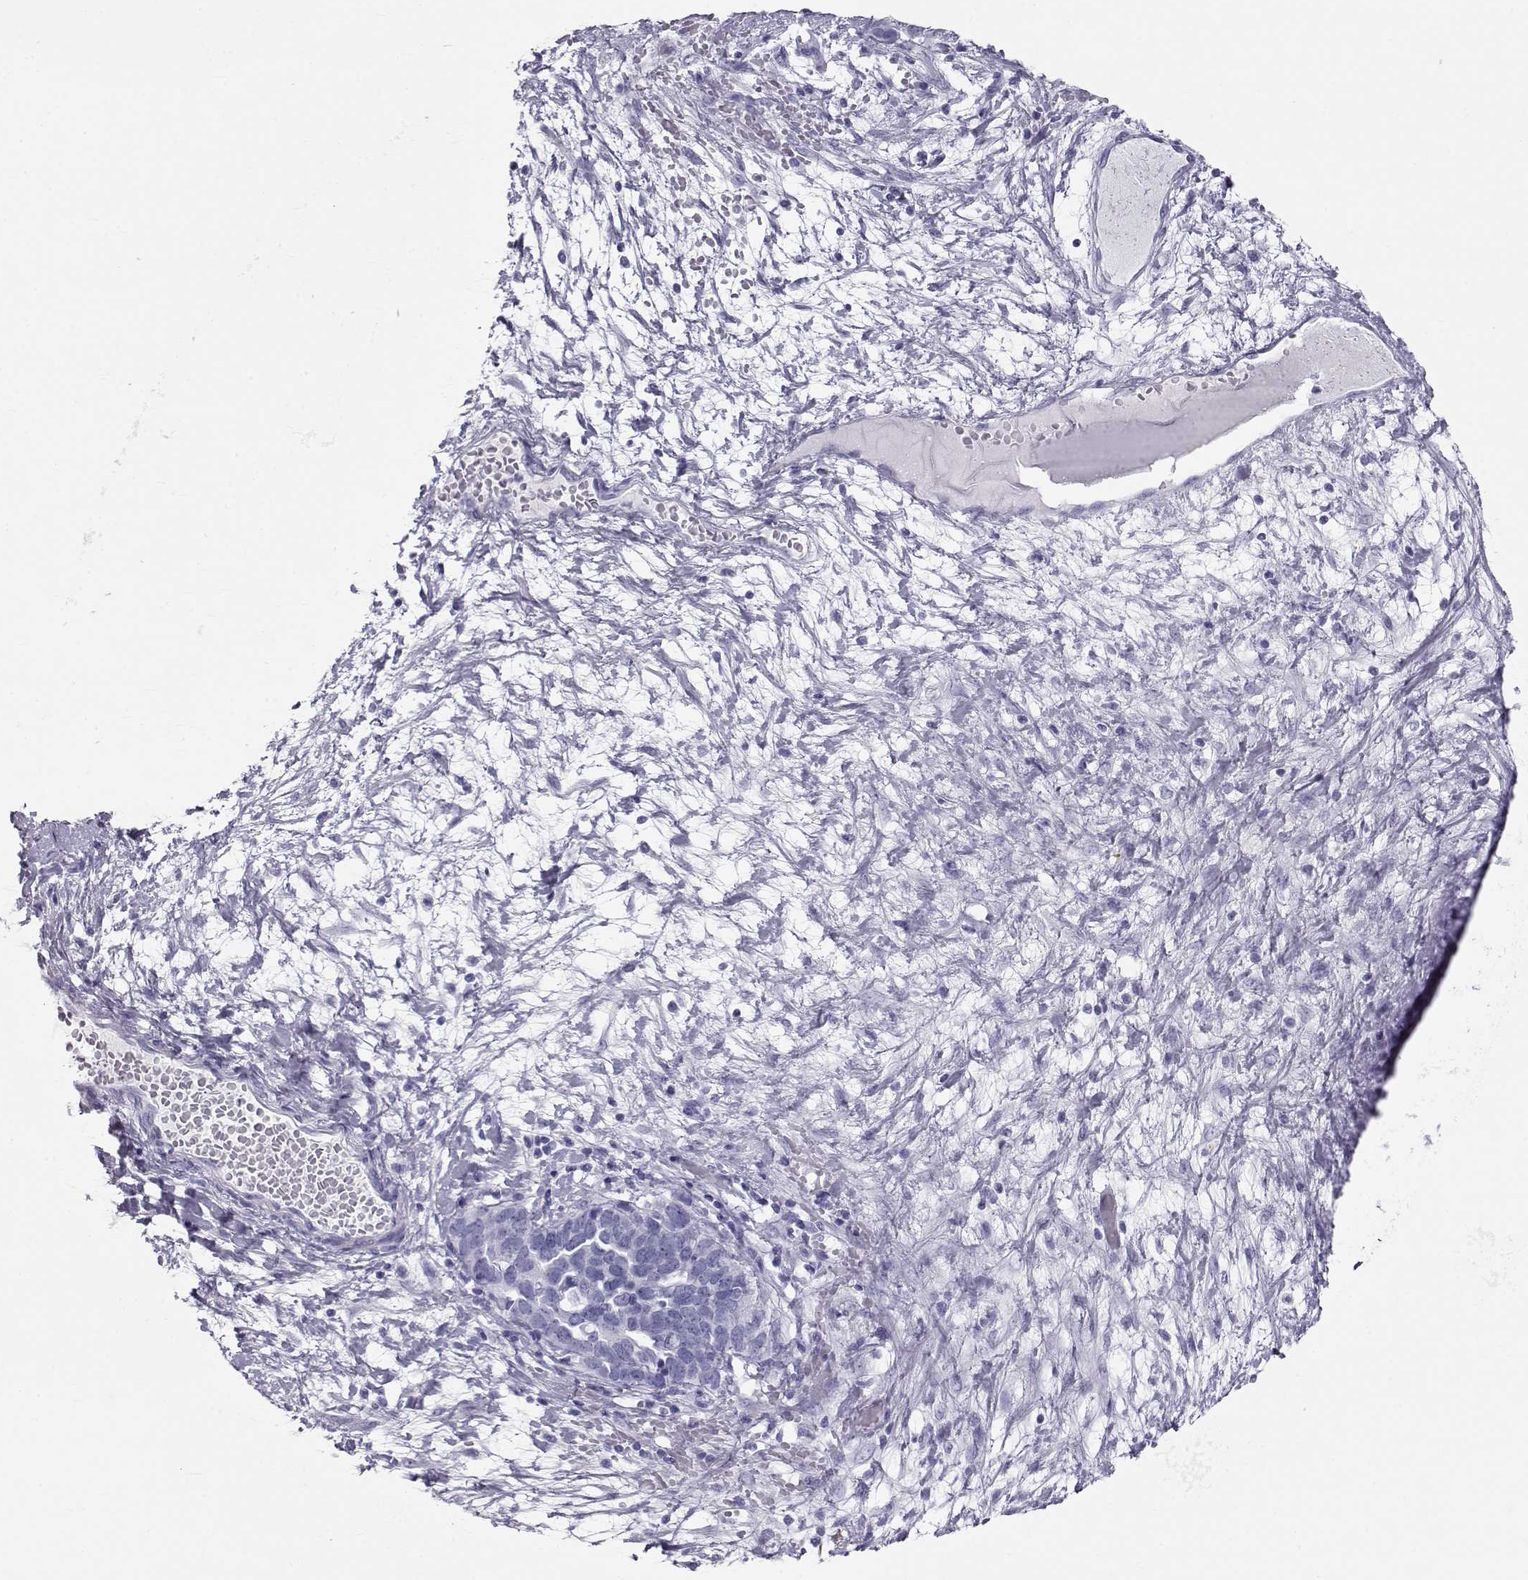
{"staining": {"intensity": "negative", "quantity": "none", "location": "none"}, "tissue": "ovarian cancer", "cell_type": "Tumor cells", "image_type": "cancer", "snomed": [{"axis": "morphology", "description": "Cystadenocarcinoma, serous, NOS"}, {"axis": "topography", "description": "Ovary"}], "caption": "Immunohistochemical staining of ovarian serous cystadenocarcinoma shows no significant expression in tumor cells.", "gene": "RD3", "patient": {"sex": "female", "age": 54}}